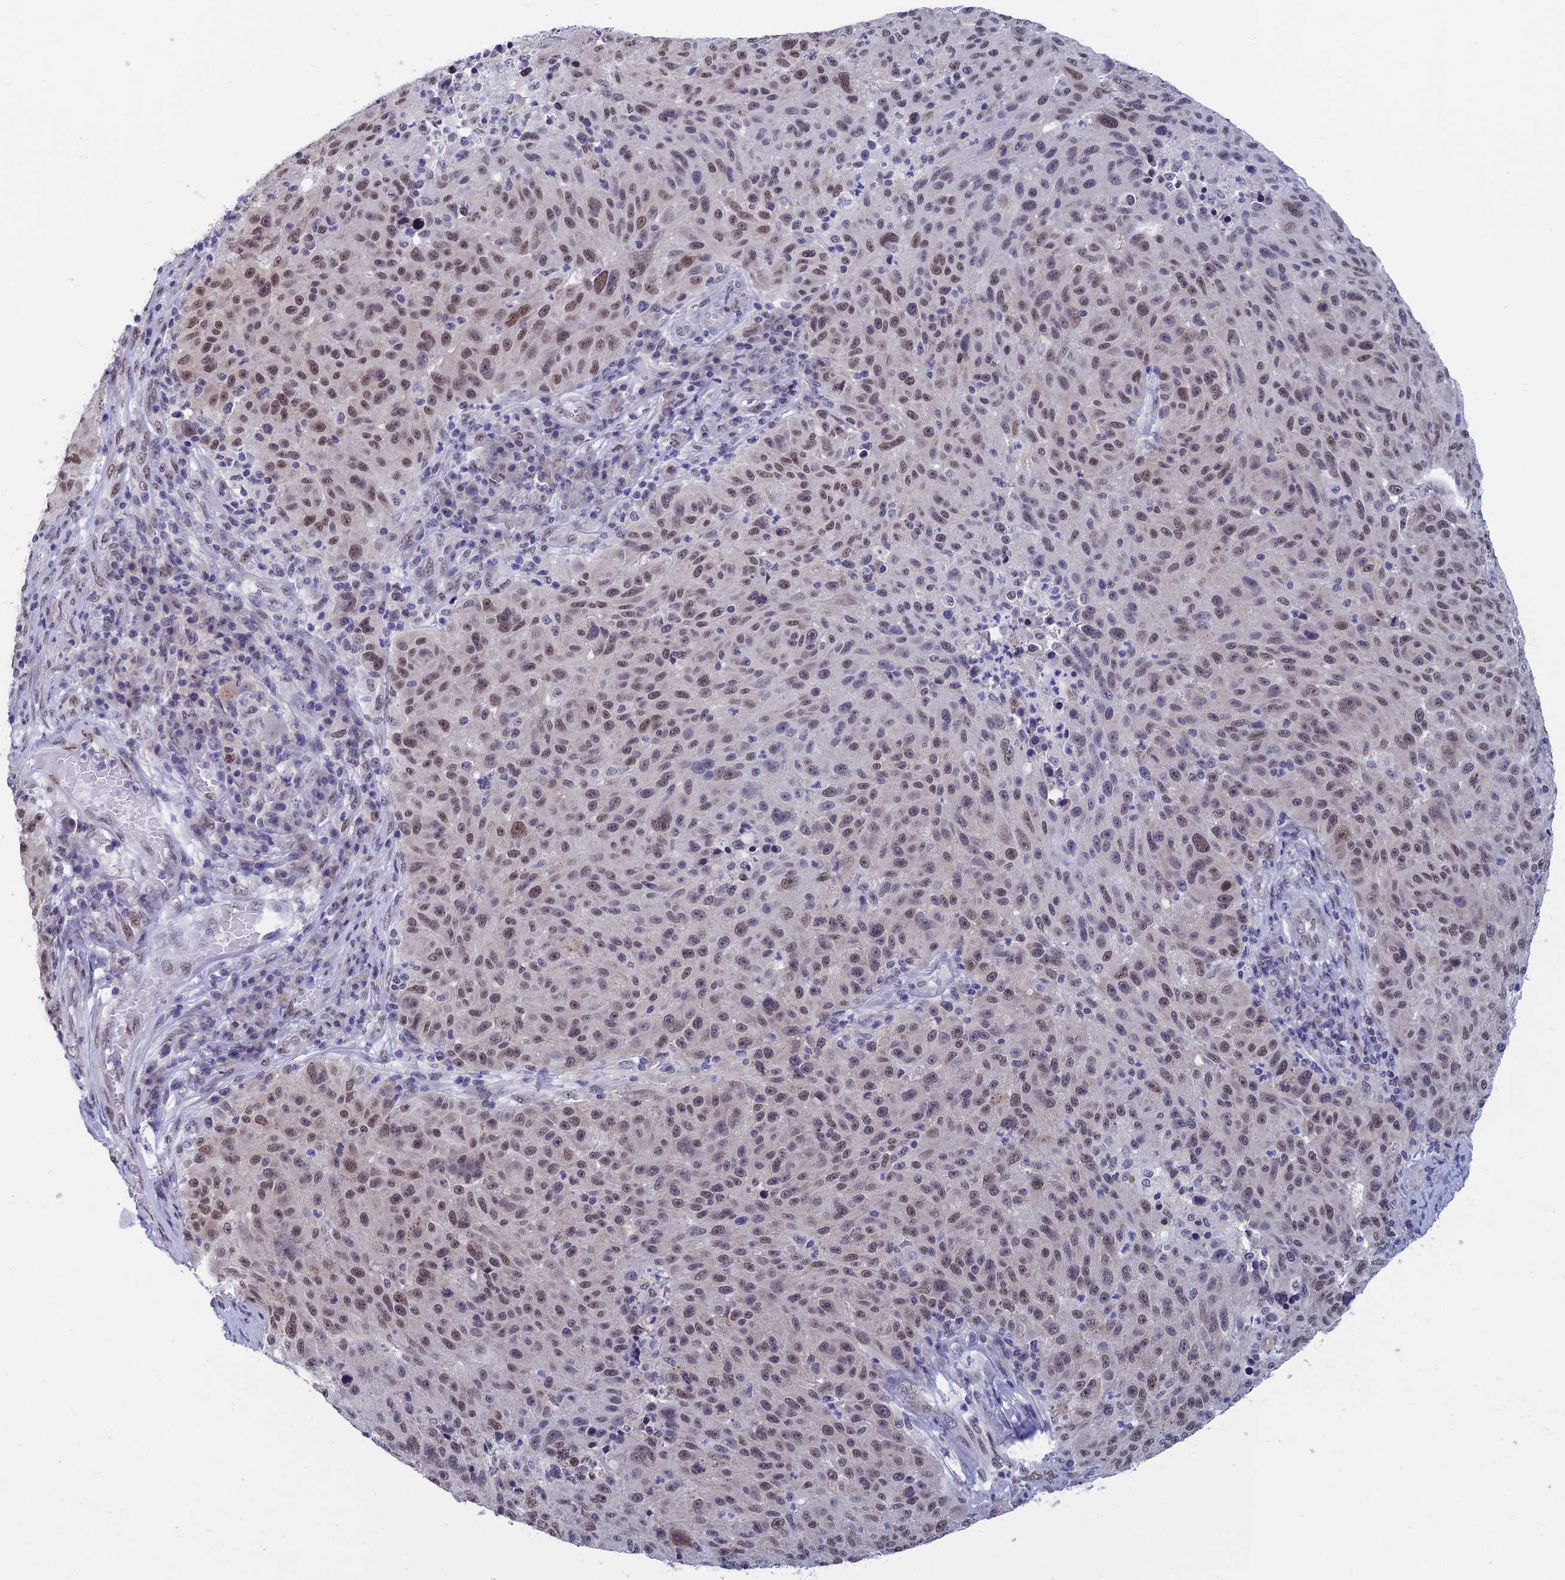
{"staining": {"intensity": "moderate", "quantity": ">75%", "location": "nuclear"}, "tissue": "melanoma", "cell_type": "Tumor cells", "image_type": "cancer", "snomed": [{"axis": "morphology", "description": "Malignant melanoma, NOS"}, {"axis": "topography", "description": "Skin"}], "caption": "Melanoma was stained to show a protein in brown. There is medium levels of moderate nuclear staining in about >75% of tumor cells.", "gene": "NABP2", "patient": {"sex": "male", "age": 53}}